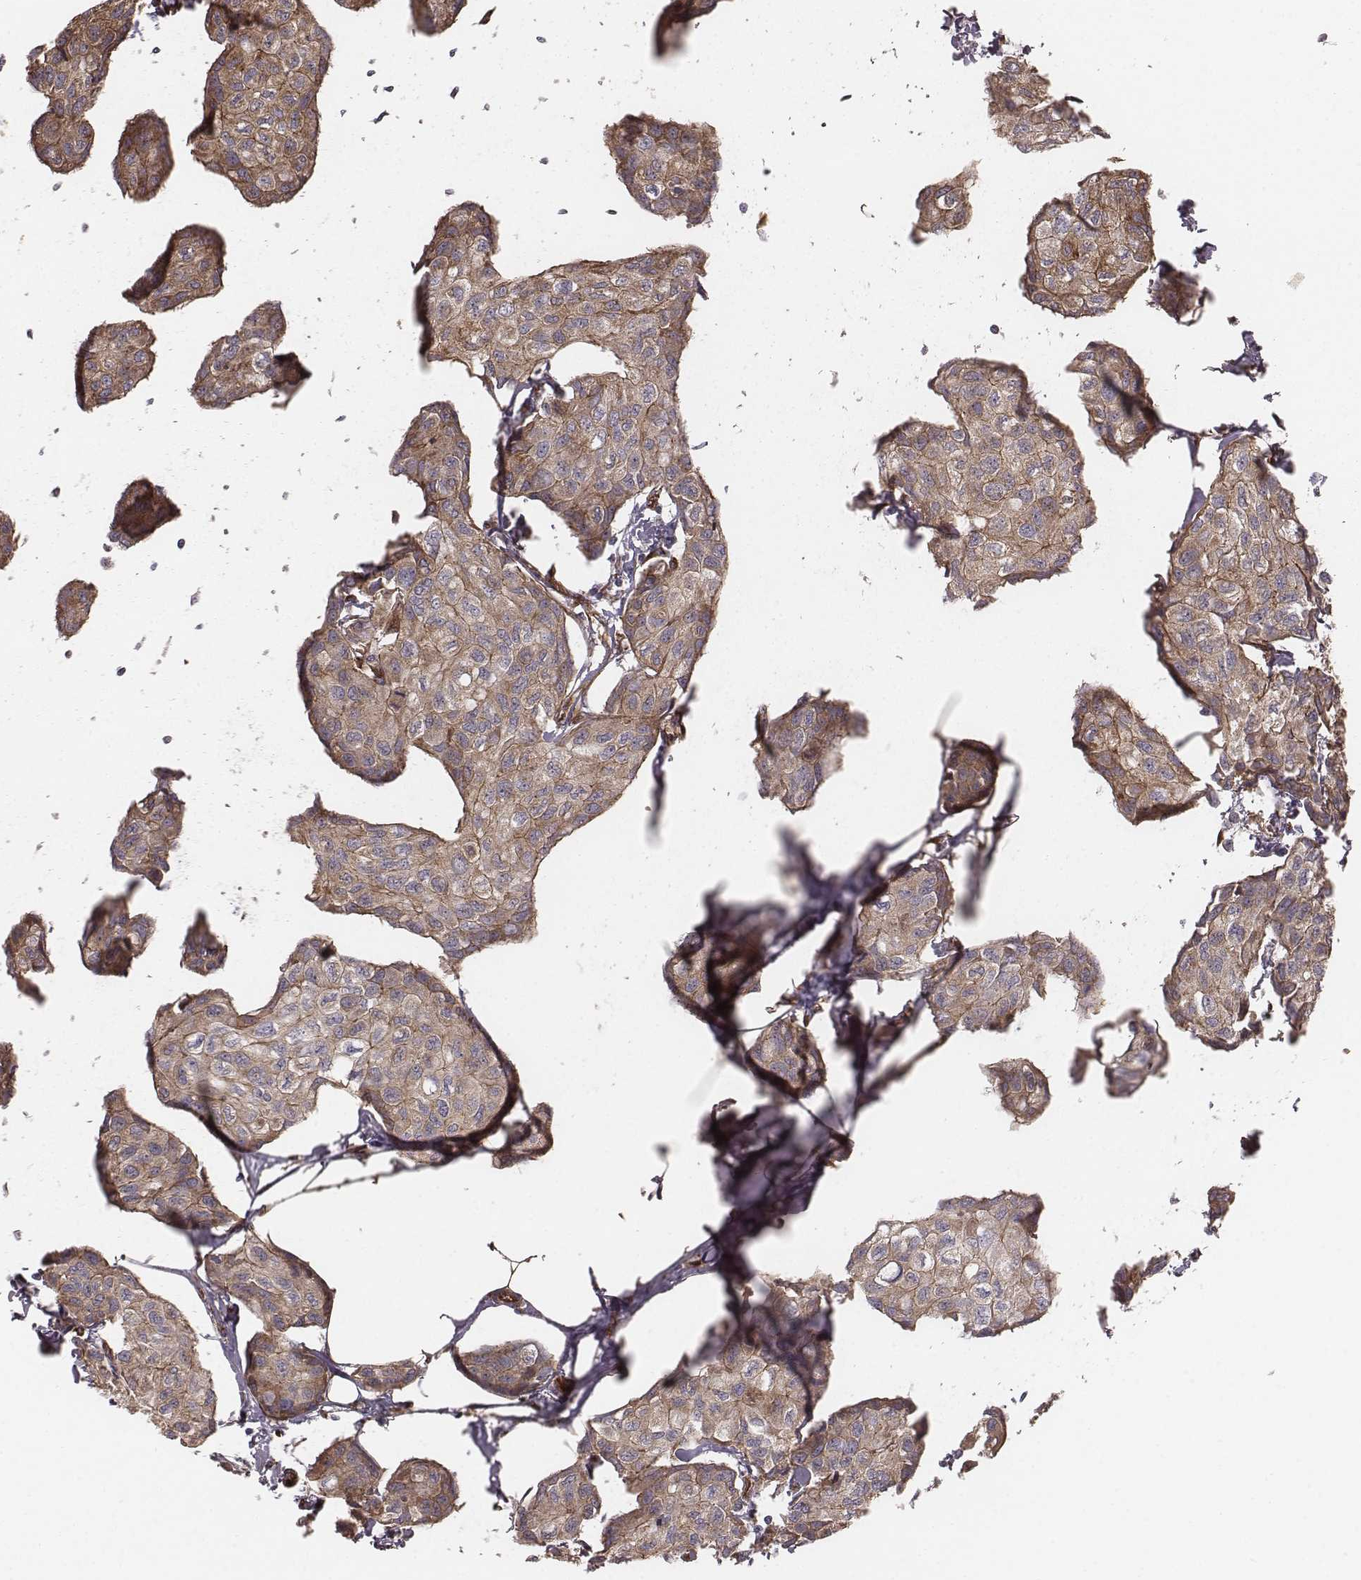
{"staining": {"intensity": "moderate", "quantity": ">75%", "location": "cytoplasmic/membranous"}, "tissue": "breast cancer", "cell_type": "Tumor cells", "image_type": "cancer", "snomed": [{"axis": "morphology", "description": "Duct carcinoma"}, {"axis": "topography", "description": "Breast"}], "caption": "DAB (3,3'-diaminobenzidine) immunohistochemical staining of human breast invasive ductal carcinoma reveals moderate cytoplasmic/membranous protein expression in approximately >75% of tumor cells.", "gene": "PALMD", "patient": {"sex": "female", "age": 80}}